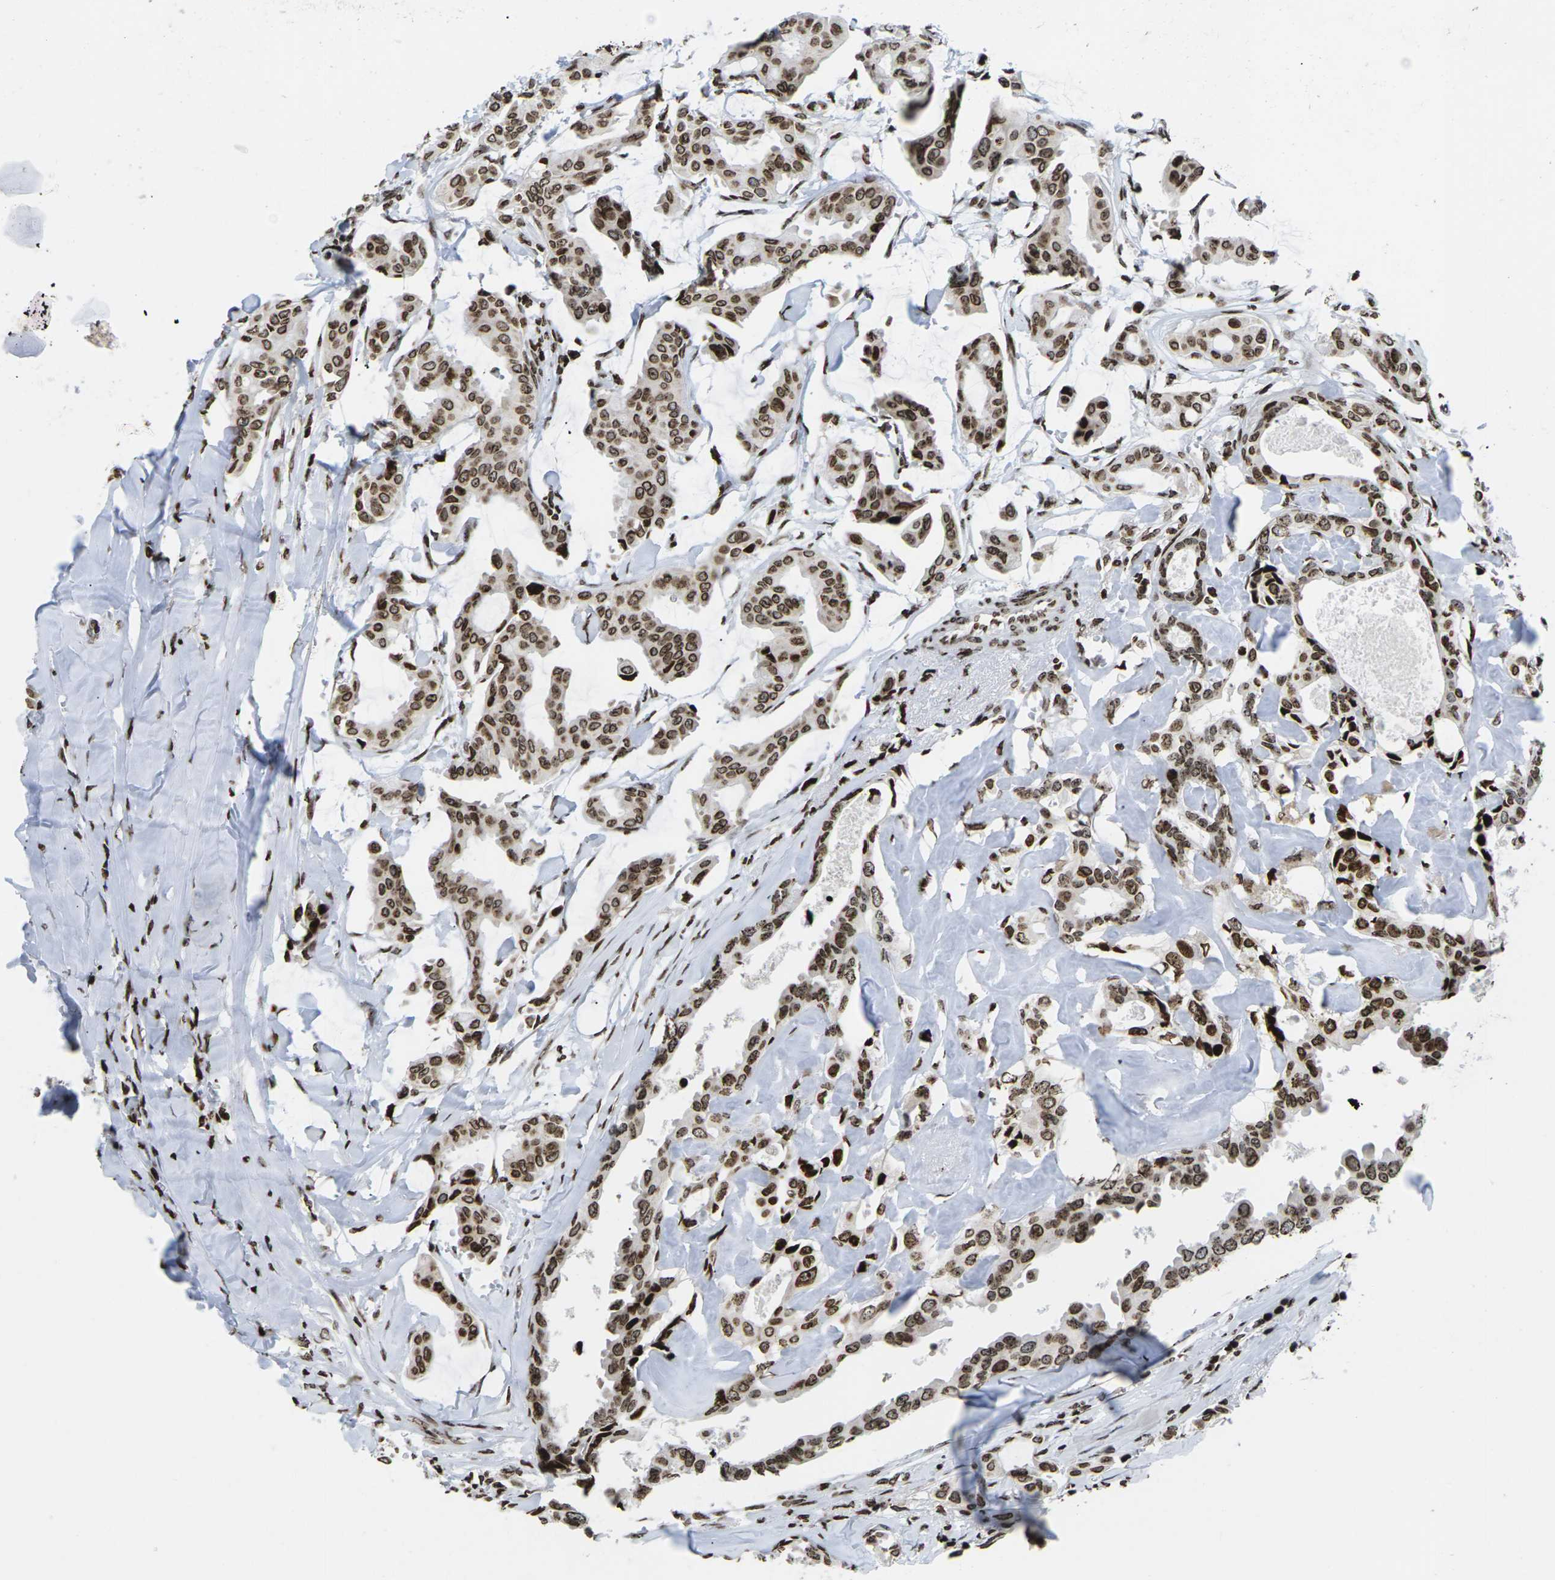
{"staining": {"intensity": "strong", "quantity": ">75%", "location": "cytoplasmic/membranous,nuclear"}, "tissue": "head and neck cancer", "cell_type": "Tumor cells", "image_type": "cancer", "snomed": [{"axis": "morphology", "description": "Adenocarcinoma, NOS"}, {"axis": "topography", "description": "Salivary gland"}, {"axis": "topography", "description": "Head-Neck"}], "caption": "Adenocarcinoma (head and neck) stained with a protein marker displays strong staining in tumor cells.", "gene": "H1-4", "patient": {"sex": "female", "age": 59}}